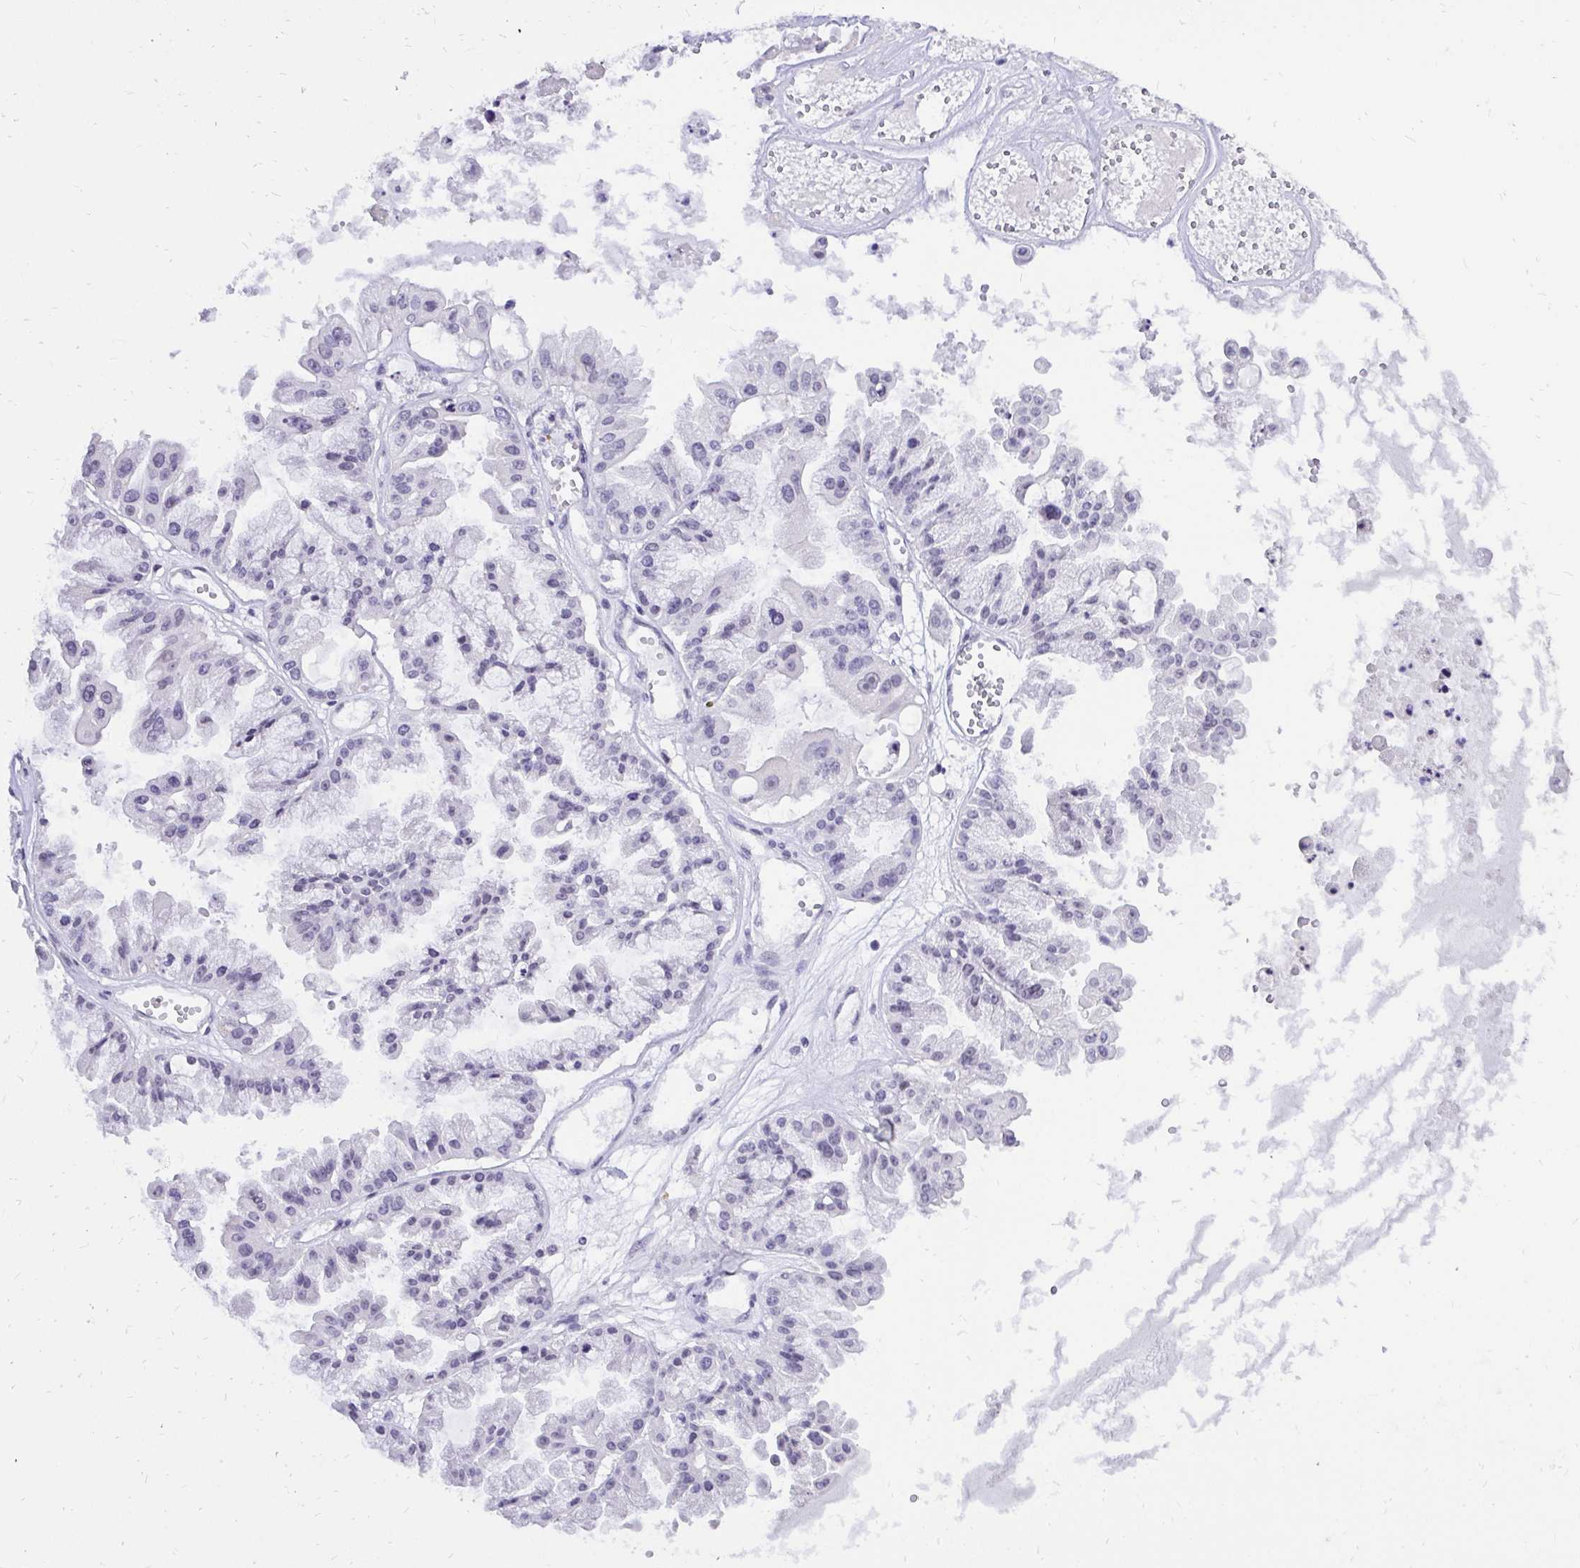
{"staining": {"intensity": "weak", "quantity": "<25%", "location": "nuclear"}, "tissue": "ovarian cancer", "cell_type": "Tumor cells", "image_type": "cancer", "snomed": [{"axis": "morphology", "description": "Cystadenocarcinoma, serous, NOS"}, {"axis": "topography", "description": "Ovary"}], "caption": "The histopathology image demonstrates no staining of tumor cells in ovarian cancer.", "gene": "ZNF860", "patient": {"sex": "female", "age": 56}}